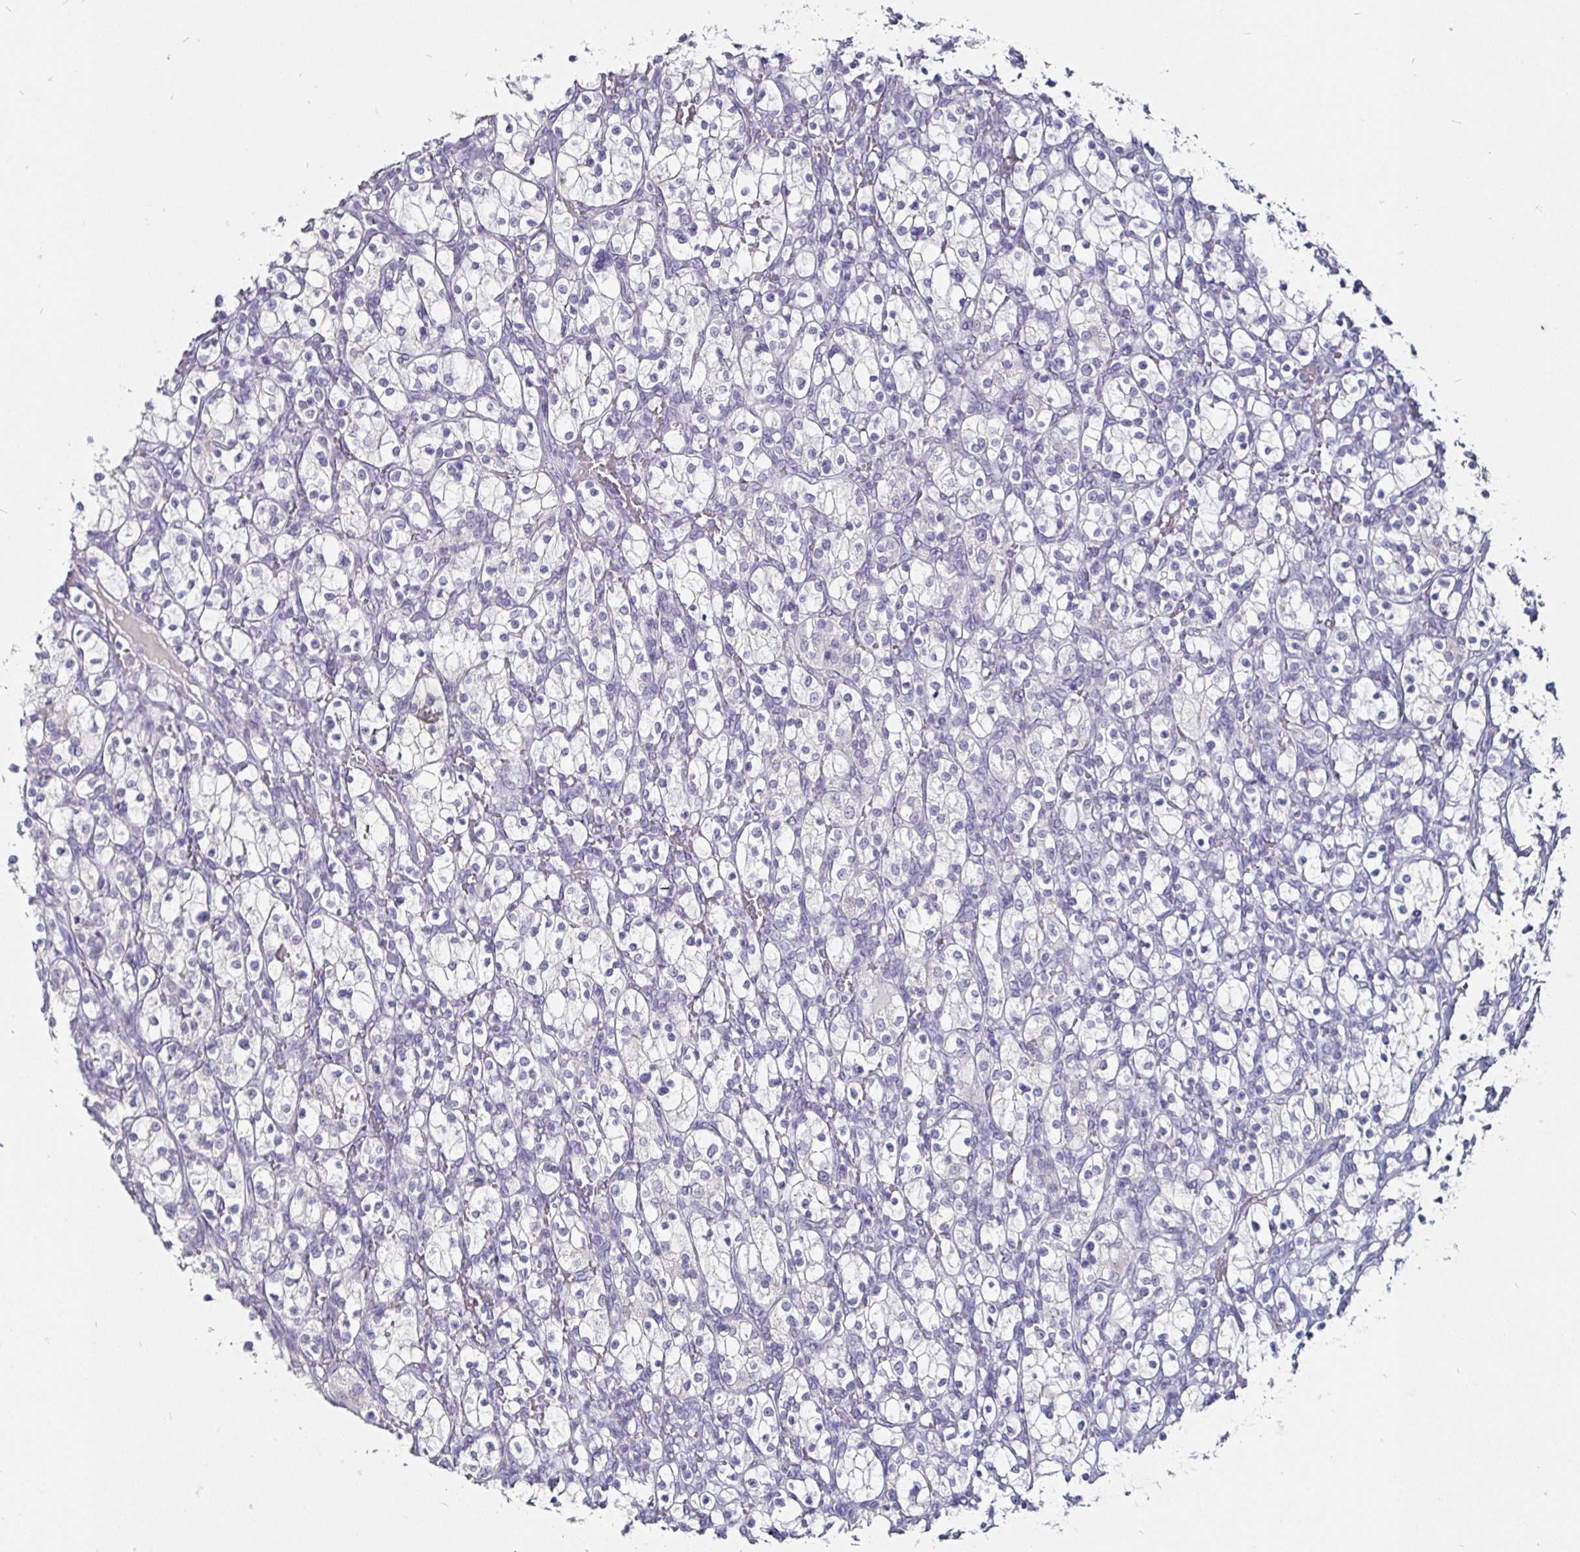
{"staining": {"intensity": "negative", "quantity": "none", "location": "none"}, "tissue": "renal cancer", "cell_type": "Tumor cells", "image_type": "cancer", "snomed": [{"axis": "morphology", "description": "Adenocarcinoma, NOS"}, {"axis": "topography", "description": "Kidney"}], "caption": "This image is of adenocarcinoma (renal) stained with immunohistochemistry (IHC) to label a protein in brown with the nuclei are counter-stained blue. There is no staining in tumor cells.", "gene": "FAIM2", "patient": {"sex": "female", "age": 83}}